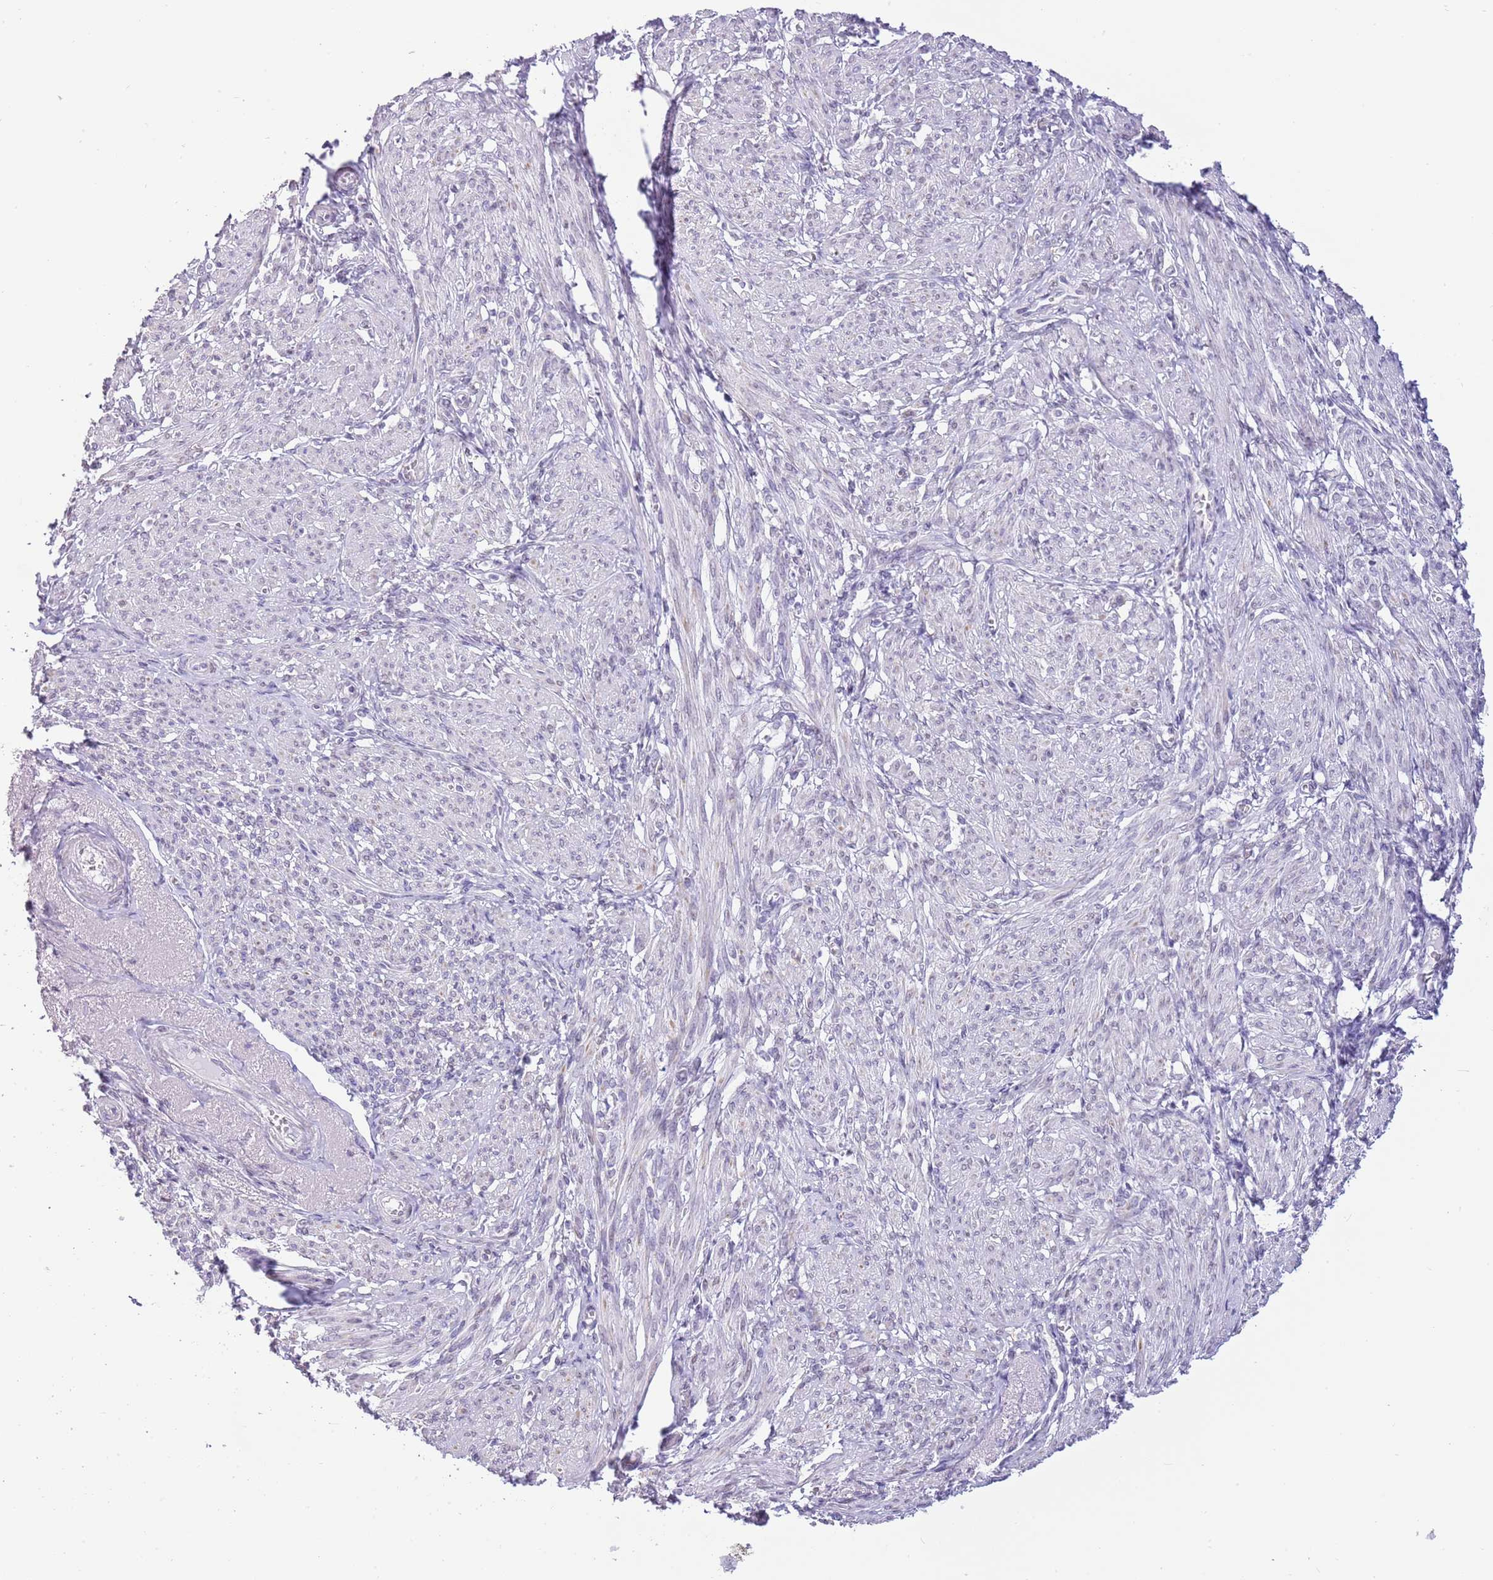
{"staining": {"intensity": "negative", "quantity": "none", "location": "none"}, "tissue": "smooth muscle", "cell_type": "Smooth muscle cells", "image_type": "normal", "snomed": [{"axis": "morphology", "description": "Normal tissue, NOS"}, {"axis": "topography", "description": "Smooth muscle"}], "caption": "Immunohistochemical staining of normal human smooth muscle demonstrates no significant staining in smooth muscle cells. Nuclei are stained in blue.", "gene": "PPP1R17", "patient": {"sex": "female", "age": 39}}